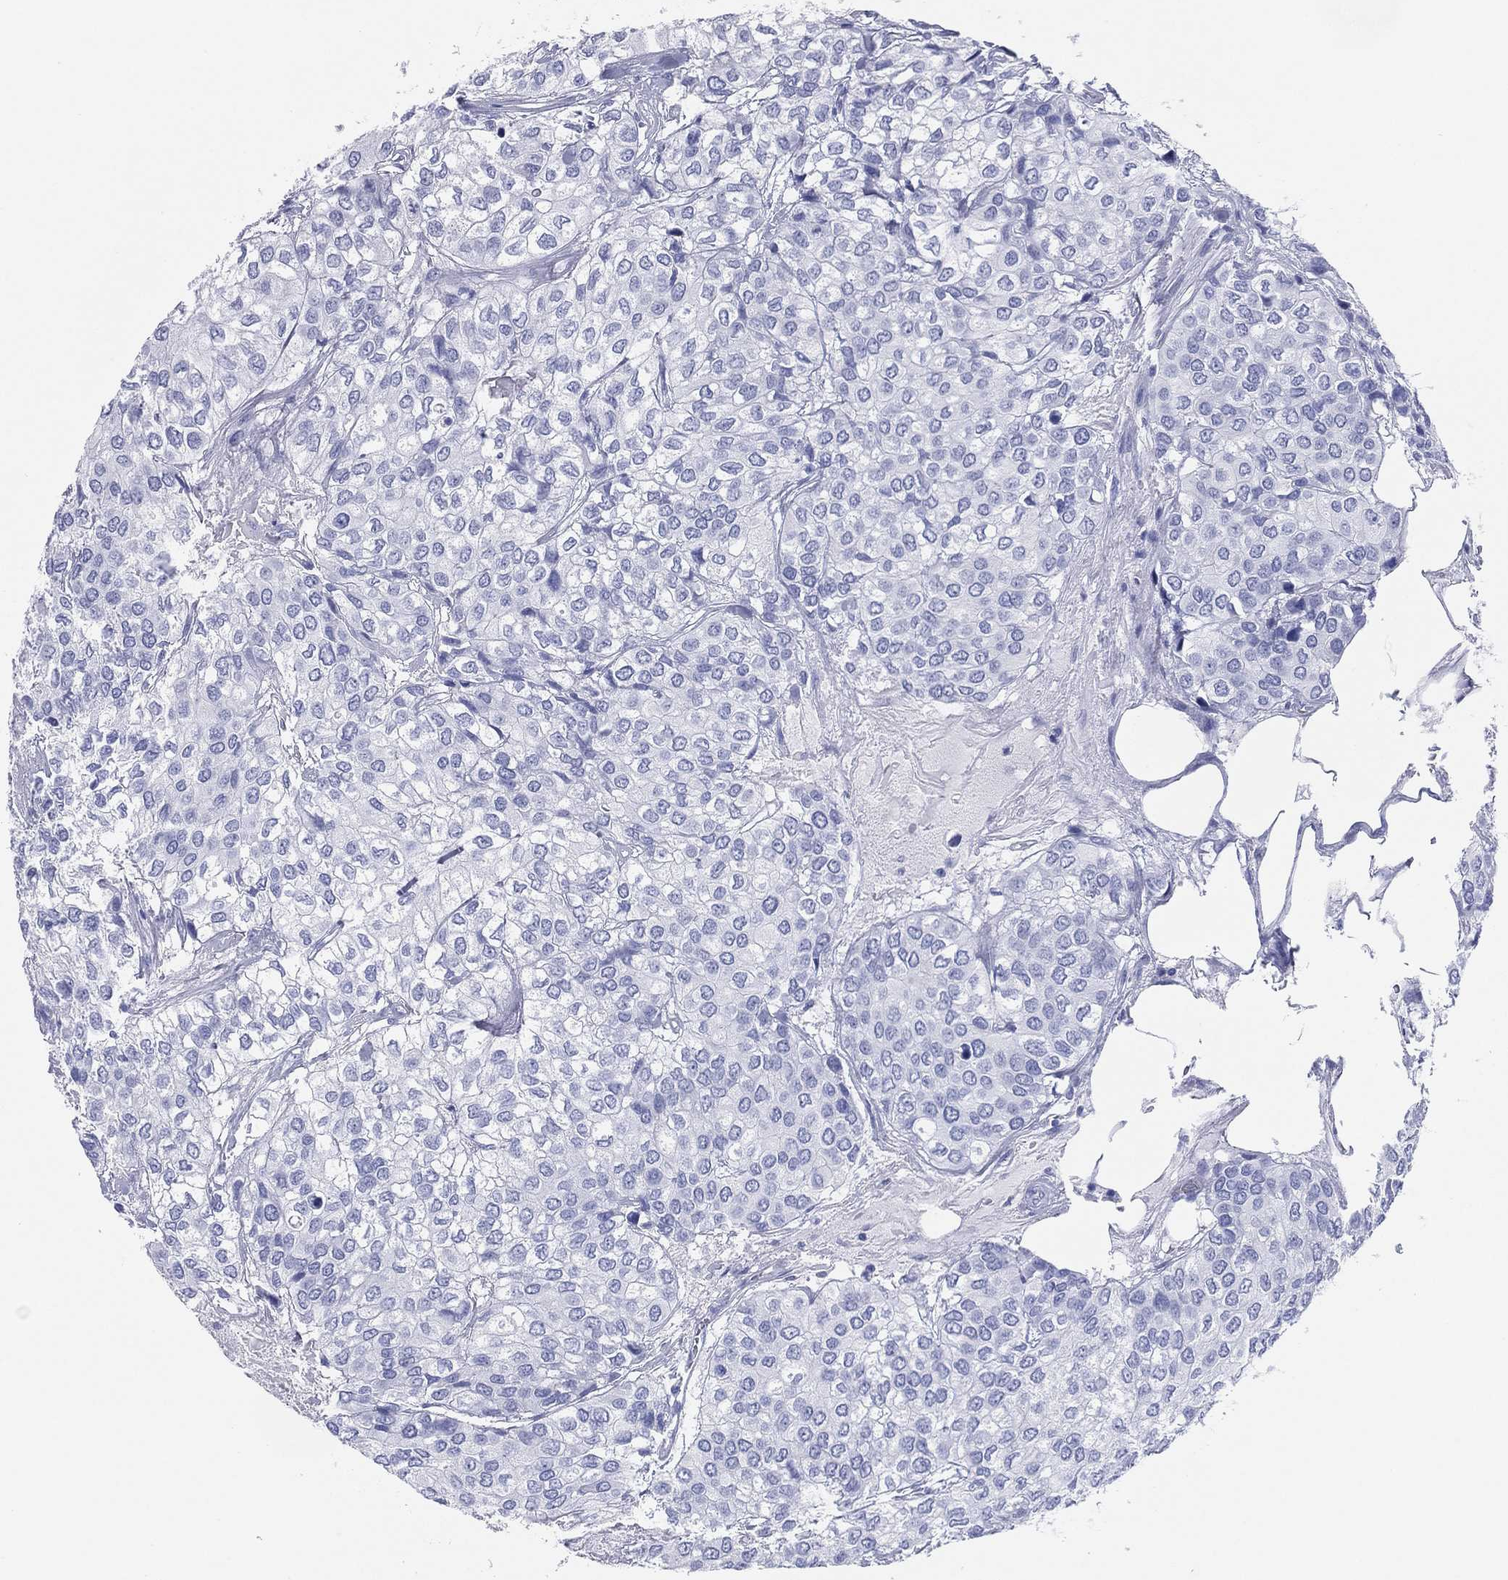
{"staining": {"intensity": "negative", "quantity": "none", "location": "none"}, "tissue": "urothelial cancer", "cell_type": "Tumor cells", "image_type": "cancer", "snomed": [{"axis": "morphology", "description": "Urothelial carcinoma, High grade"}, {"axis": "topography", "description": "Urinary bladder"}], "caption": "Immunohistochemistry histopathology image of neoplastic tissue: human urothelial cancer stained with DAB displays no significant protein staining in tumor cells. (DAB (3,3'-diaminobenzidine) IHC with hematoxylin counter stain).", "gene": "CD79A", "patient": {"sex": "male", "age": 73}}